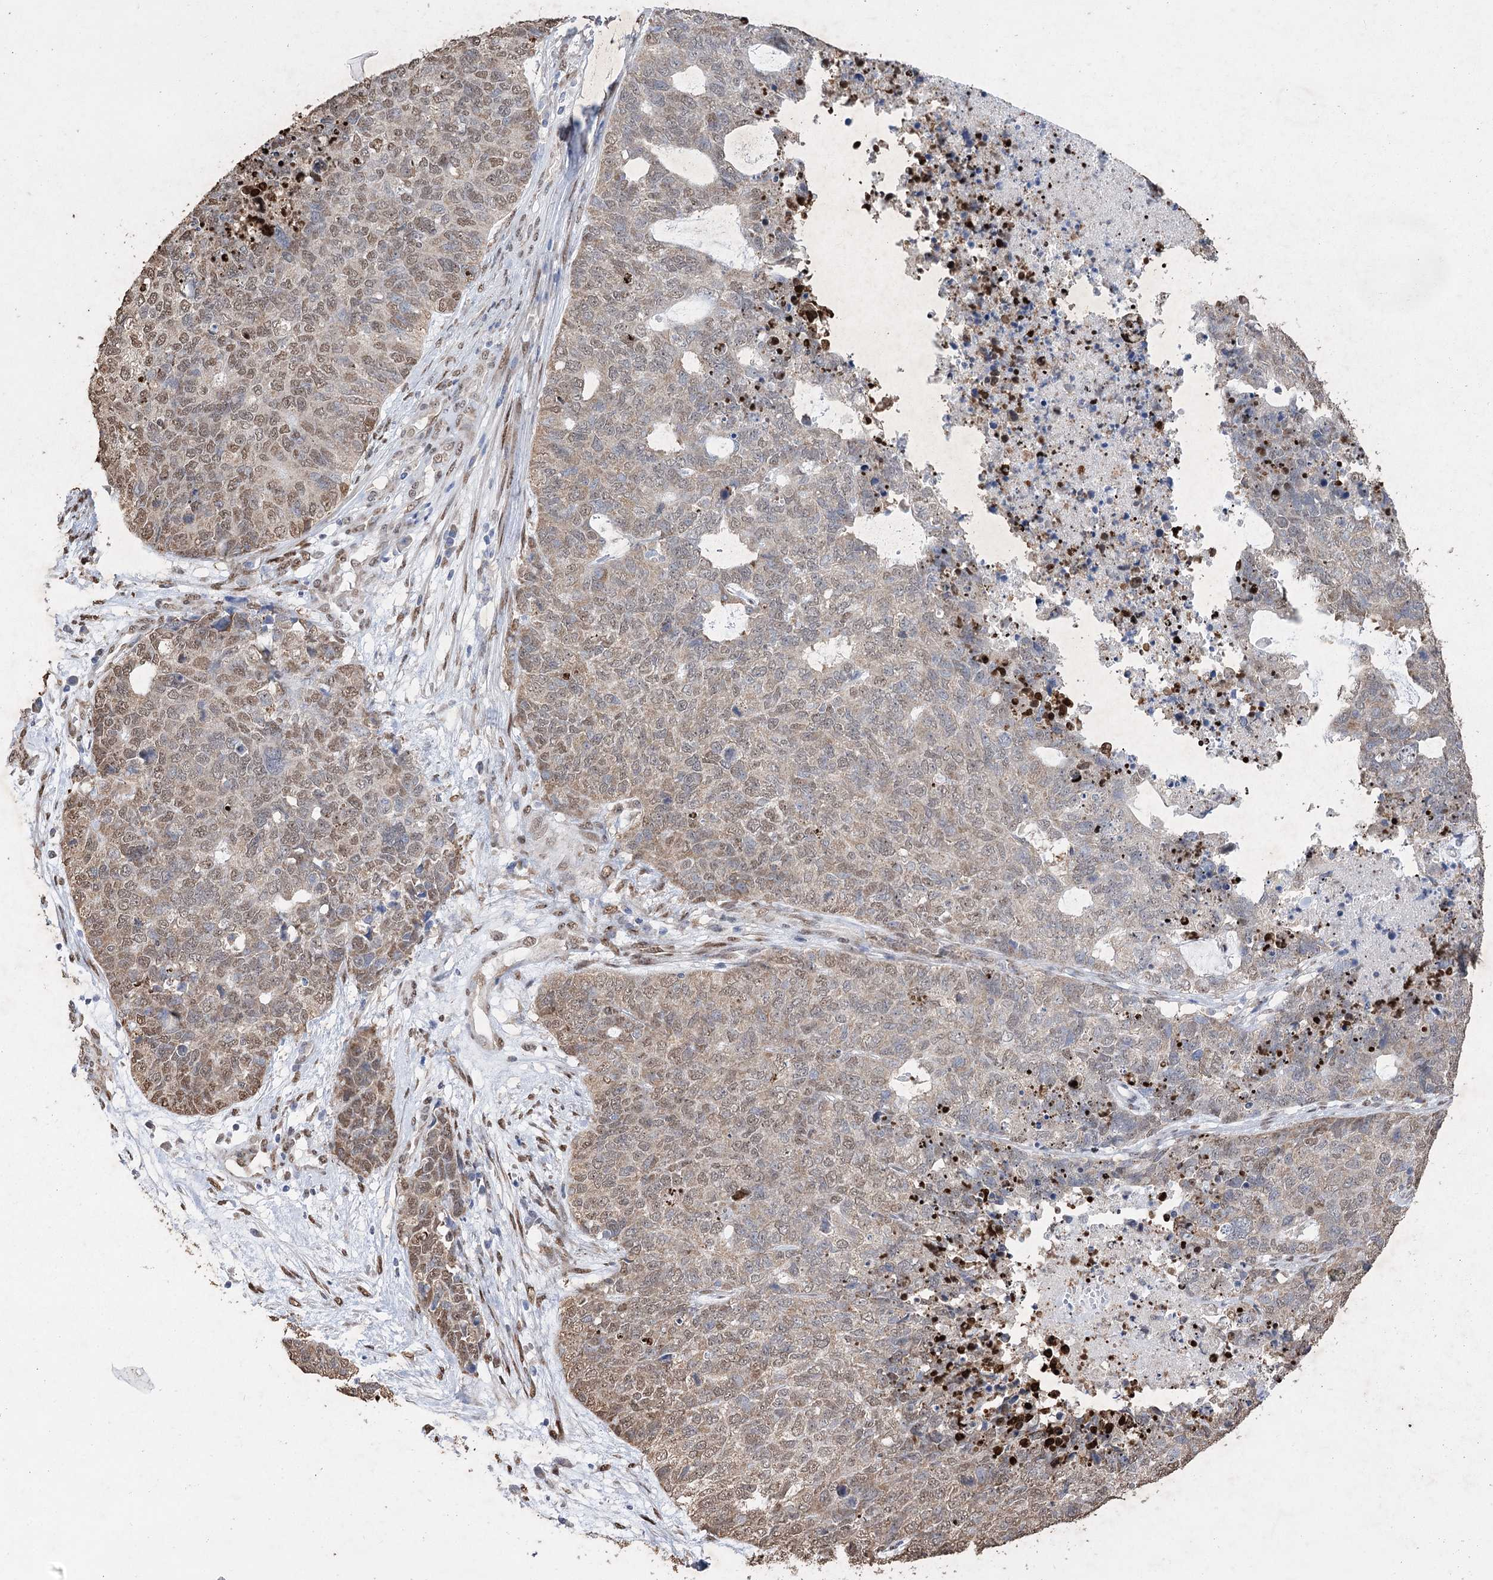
{"staining": {"intensity": "moderate", "quantity": ">75%", "location": "nuclear"}, "tissue": "cervical cancer", "cell_type": "Tumor cells", "image_type": "cancer", "snomed": [{"axis": "morphology", "description": "Squamous cell carcinoma, NOS"}, {"axis": "topography", "description": "Cervix"}], "caption": "Immunohistochemistry (IHC) of squamous cell carcinoma (cervical) shows medium levels of moderate nuclear expression in about >75% of tumor cells. (Stains: DAB in brown, nuclei in blue, Microscopy: brightfield microscopy at high magnification).", "gene": "NFU1", "patient": {"sex": "female", "age": 63}}